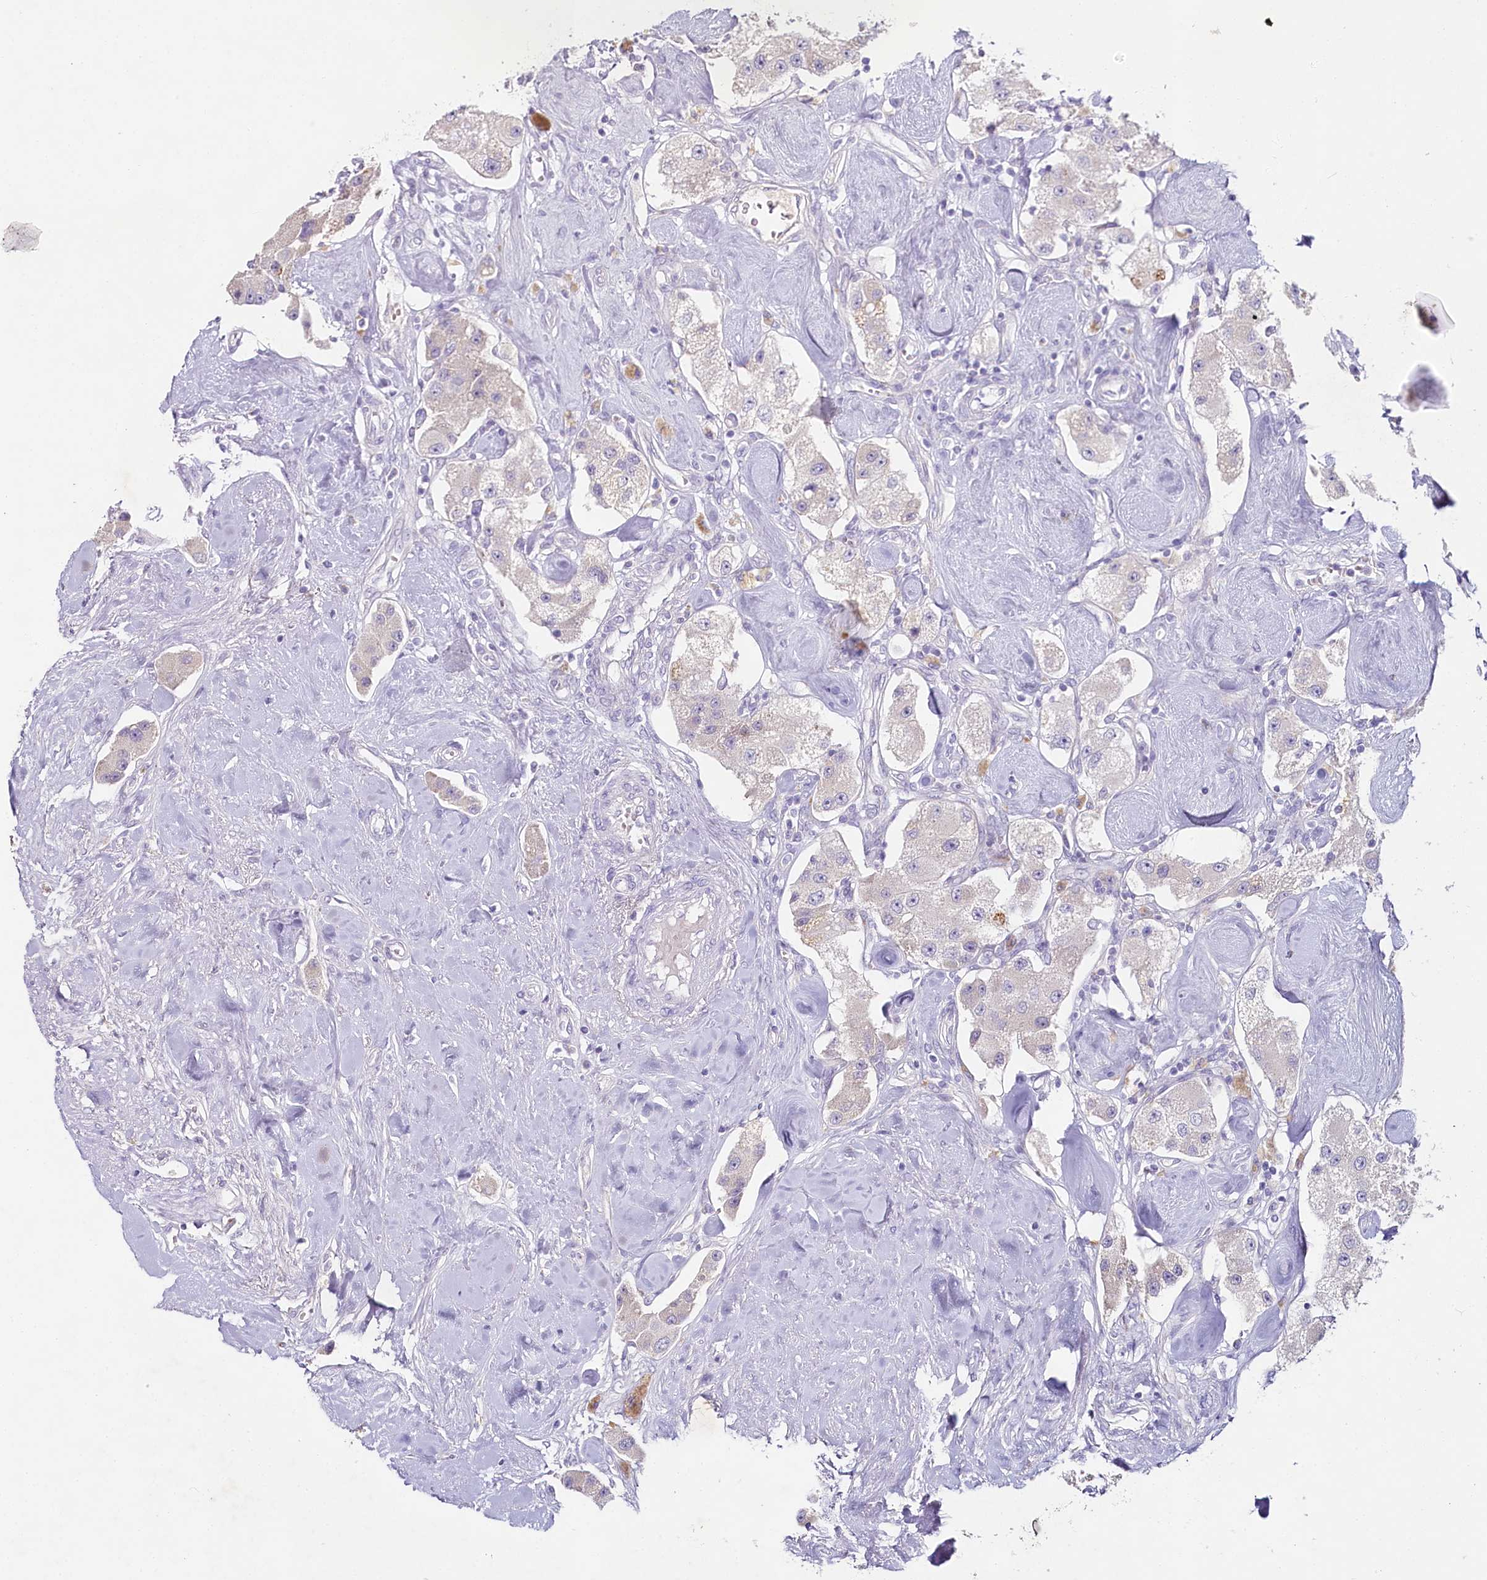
{"staining": {"intensity": "negative", "quantity": "none", "location": "none"}, "tissue": "carcinoid", "cell_type": "Tumor cells", "image_type": "cancer", "snomed": [{"axis": "morphology", "description": "Carcinoid, malignant, NOS"}, {"axis": "topography", "description": "Pancreas"}], "caption": "The image displays no significant expression in tumor cells of carcinoid.", "gene": "HPD", "patient": {"sex": "male", "age": 41}}